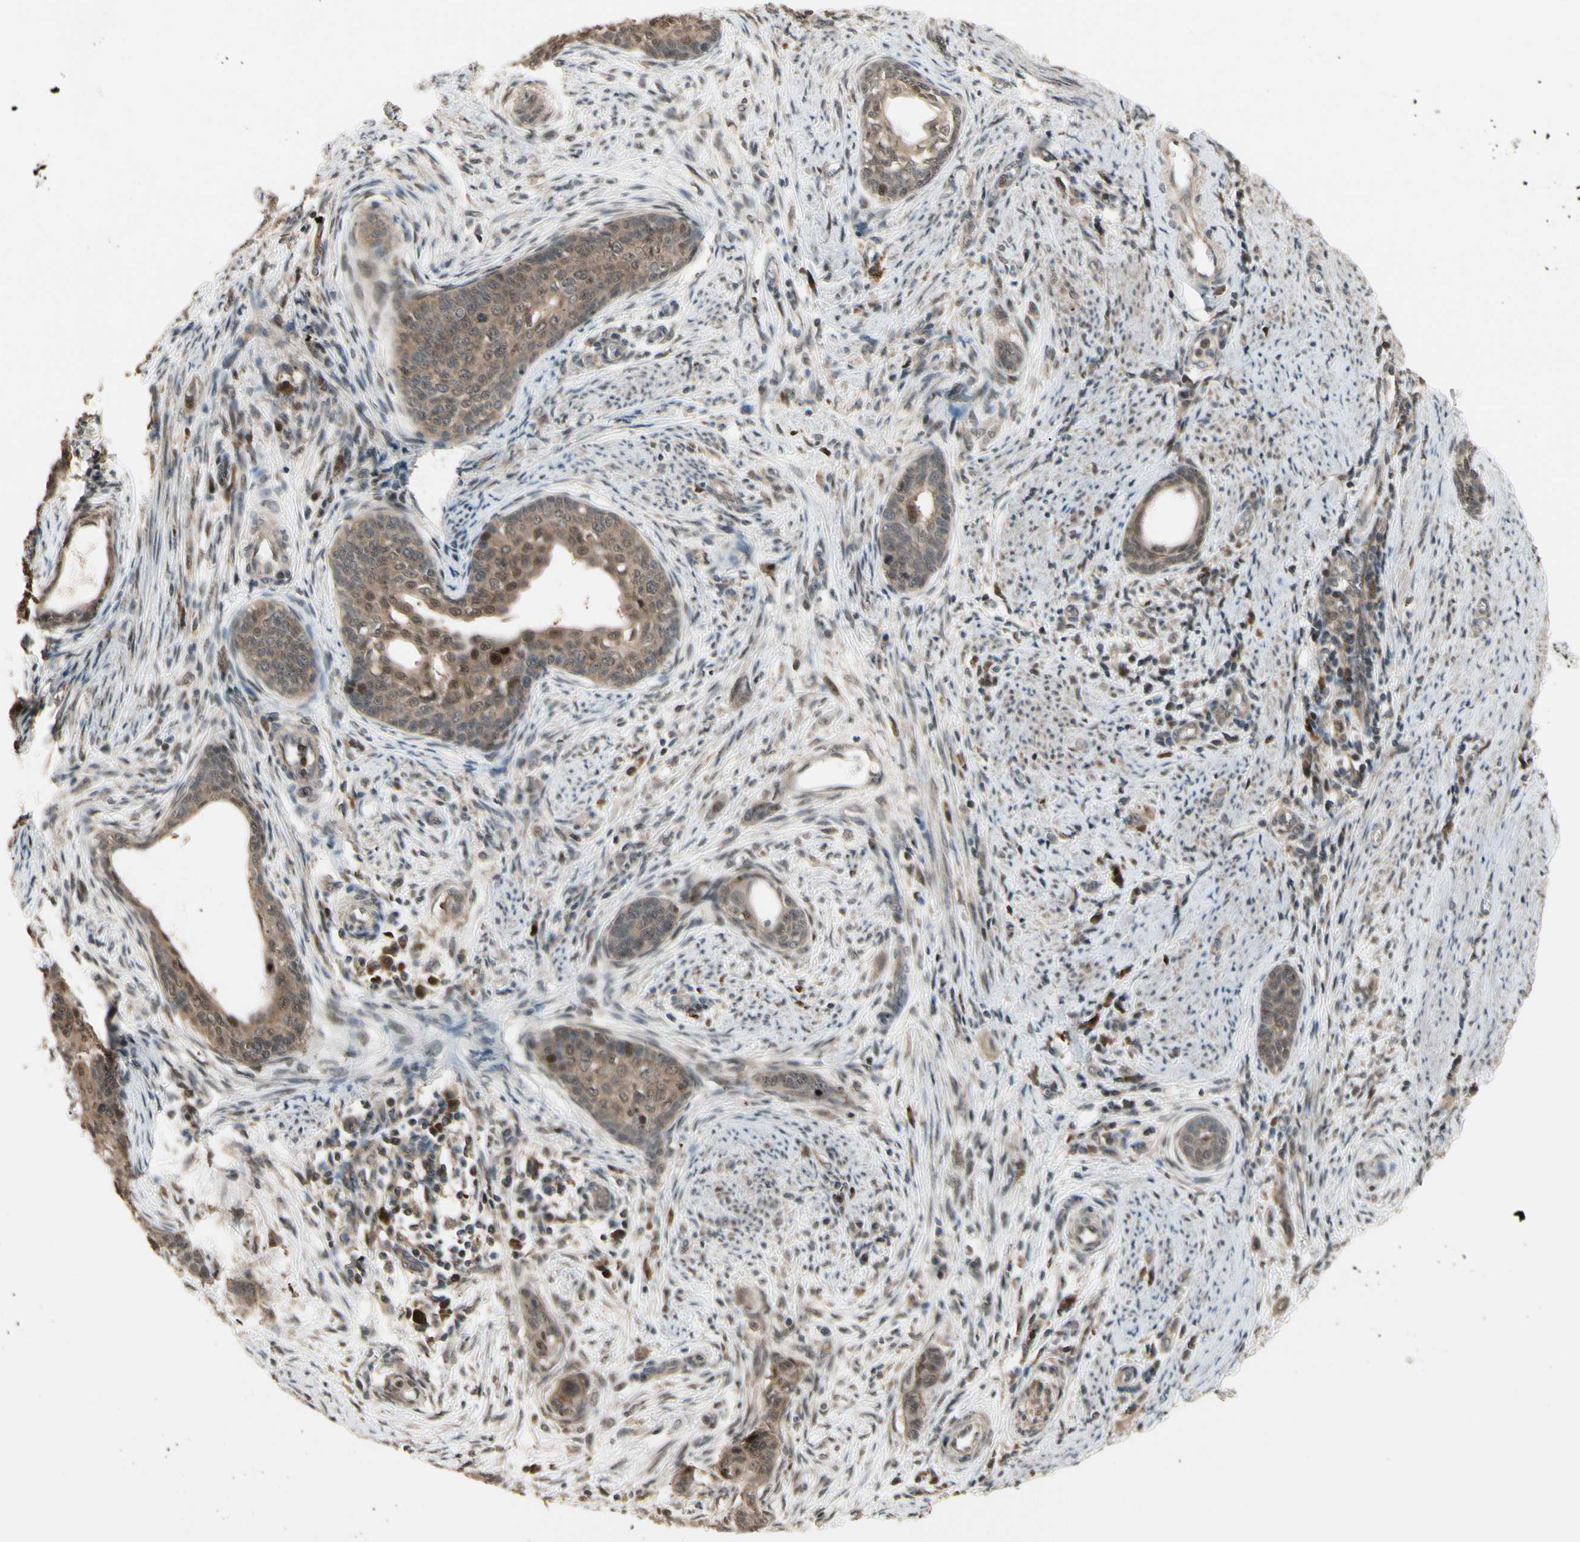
{"staining": {"intensity": "weak", "quantity": ">75%", "location": "cytoplasmic/membranous"}, "tissue": "cervical cancer", "cell_type": "Tumor cells", "image_type": "cancer", "snomed": [{"axis": "morphology", "description": "Squamous cell carcinoma, NOS"}, {"axis": "topography", "description": "Cervix"}], "caption": "Cervical cancer was stained to show a protein in brown. There is low levels of weak cytoplasmic/membranous expression in about >75% of tumor cells.", "gene": "CSF1R", "patient": {"sex": "female", "age": 33}}